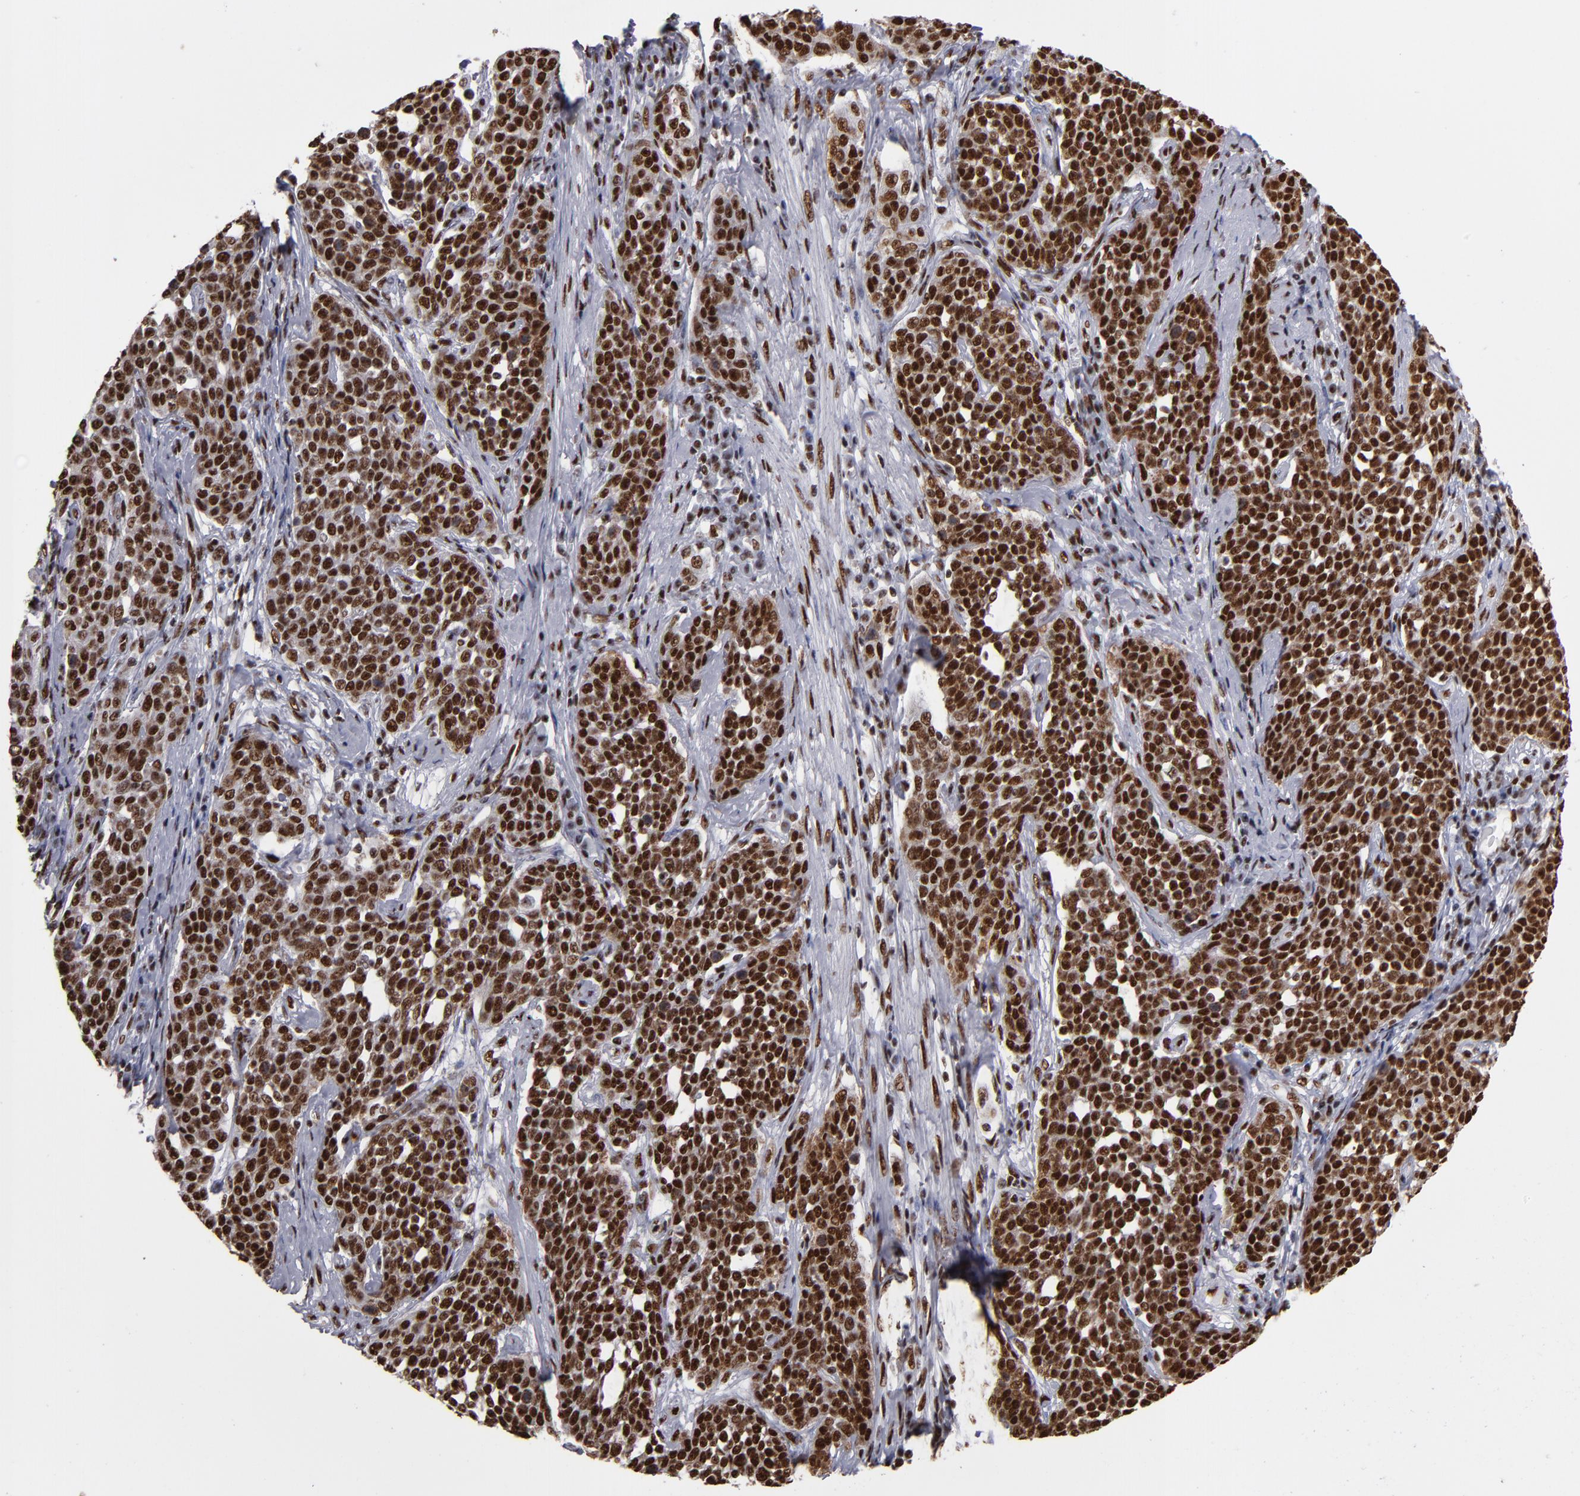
{"staining": {"intensity": "strong", "quantity": ">75%", "location": "nuclear"}, "tissue": "cervical cancer", "cell_type": "Tumor cells", "image_type": "cancer", "snomed": [{"axis": "morphology", "description": "Squamous cell carcinoma, NOS"}, {"axis": "topography", "description": "Cervix"}], "caption": "Protein staining reveals strong nuclear expression in approximately >75% of tumor cells in squamous cell carcinoma (cervical).", "gene": "MRE11", "patient": {"sex": "female", "age": 34}}